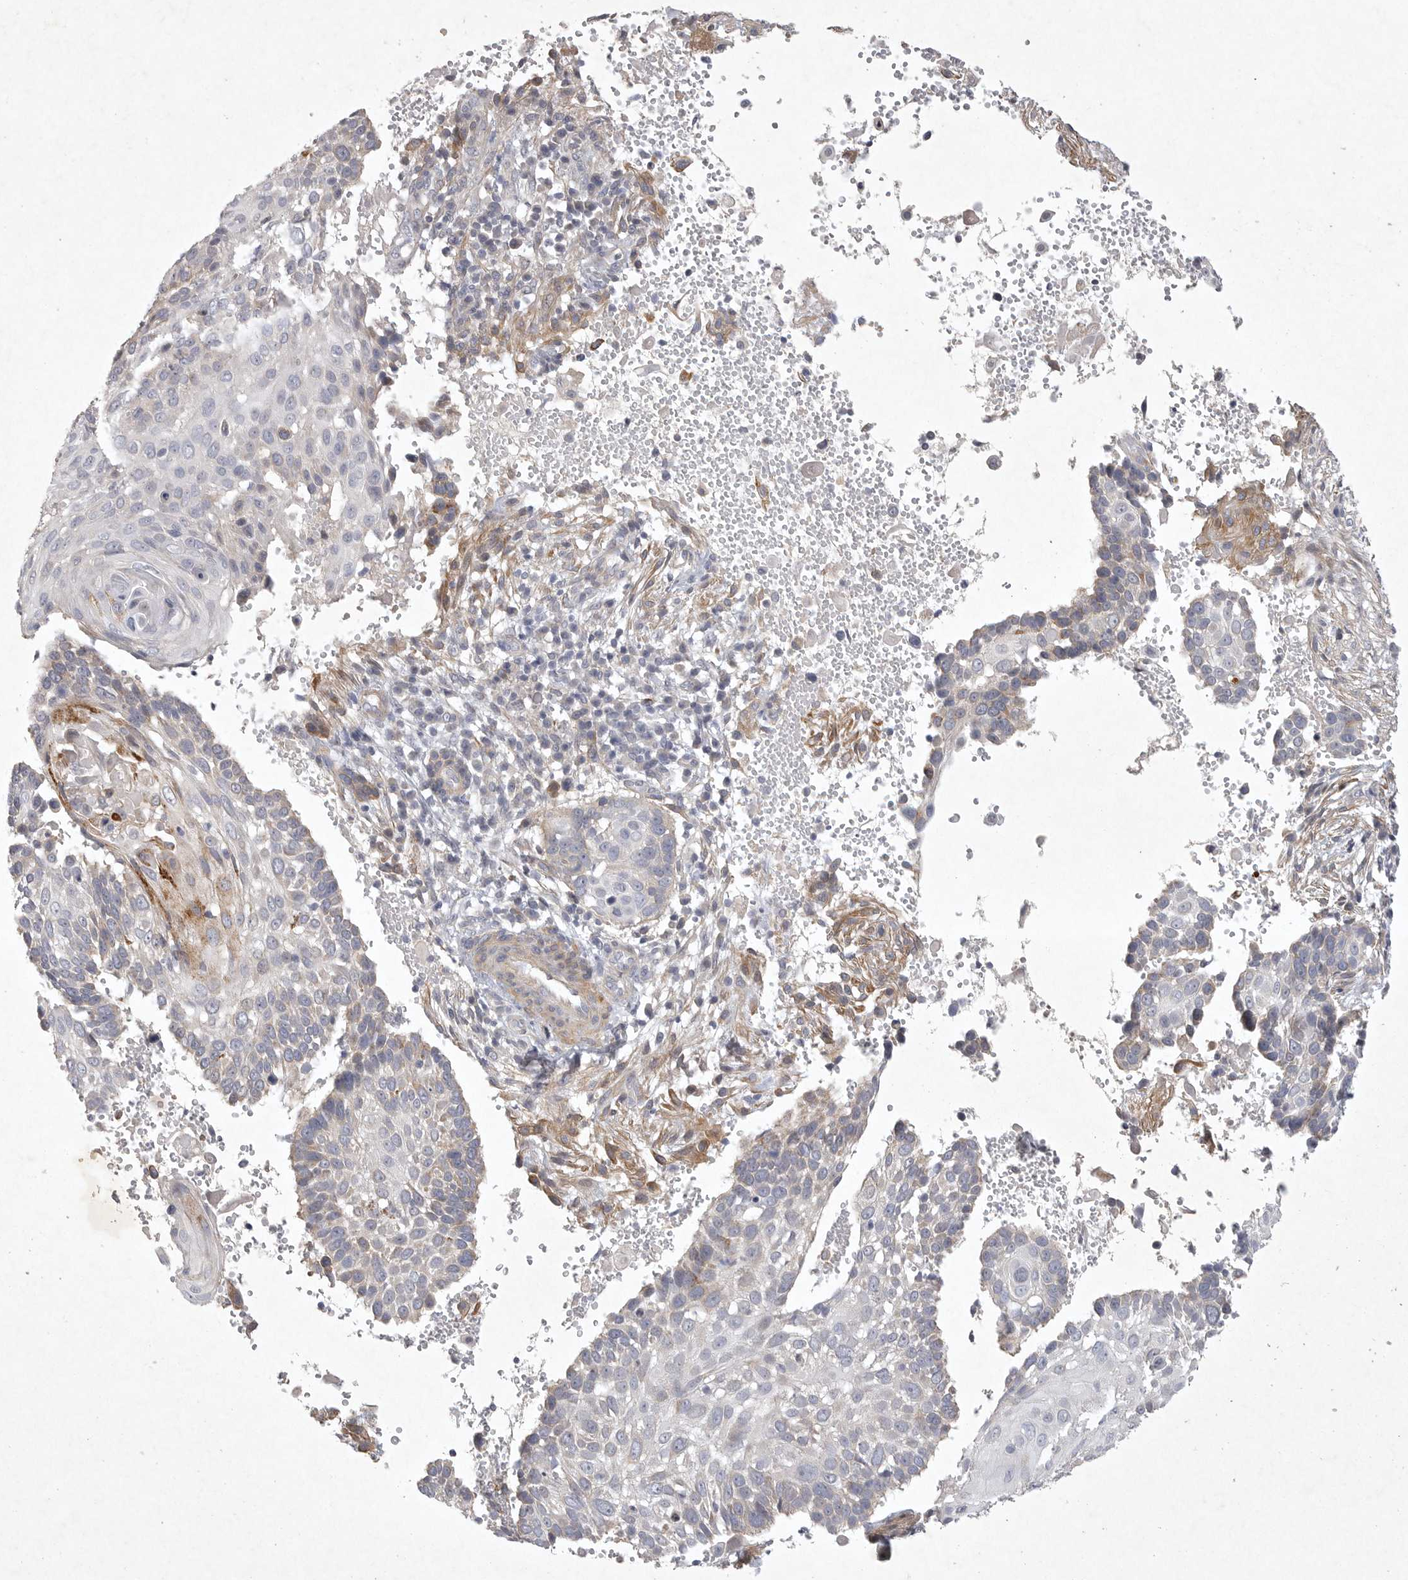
{"staining": {"intensity": "negative", "quantity": "none", "location": "none"}, "tissue": "cervical cancer", "cell_type": "Tumor cells", "image_type": "cancer", "snomed": [{"axis": "morphology", "description": "Squamous cell carcinoma, NOS"}, {"axis": "topography", "description": "Cervix"}], "caption": "Protein analysis of cervical cancer exhibits no significant positivity in tumor cells.", "gene": "BZW2", "patient": {"sex": "female", "age": 74}}